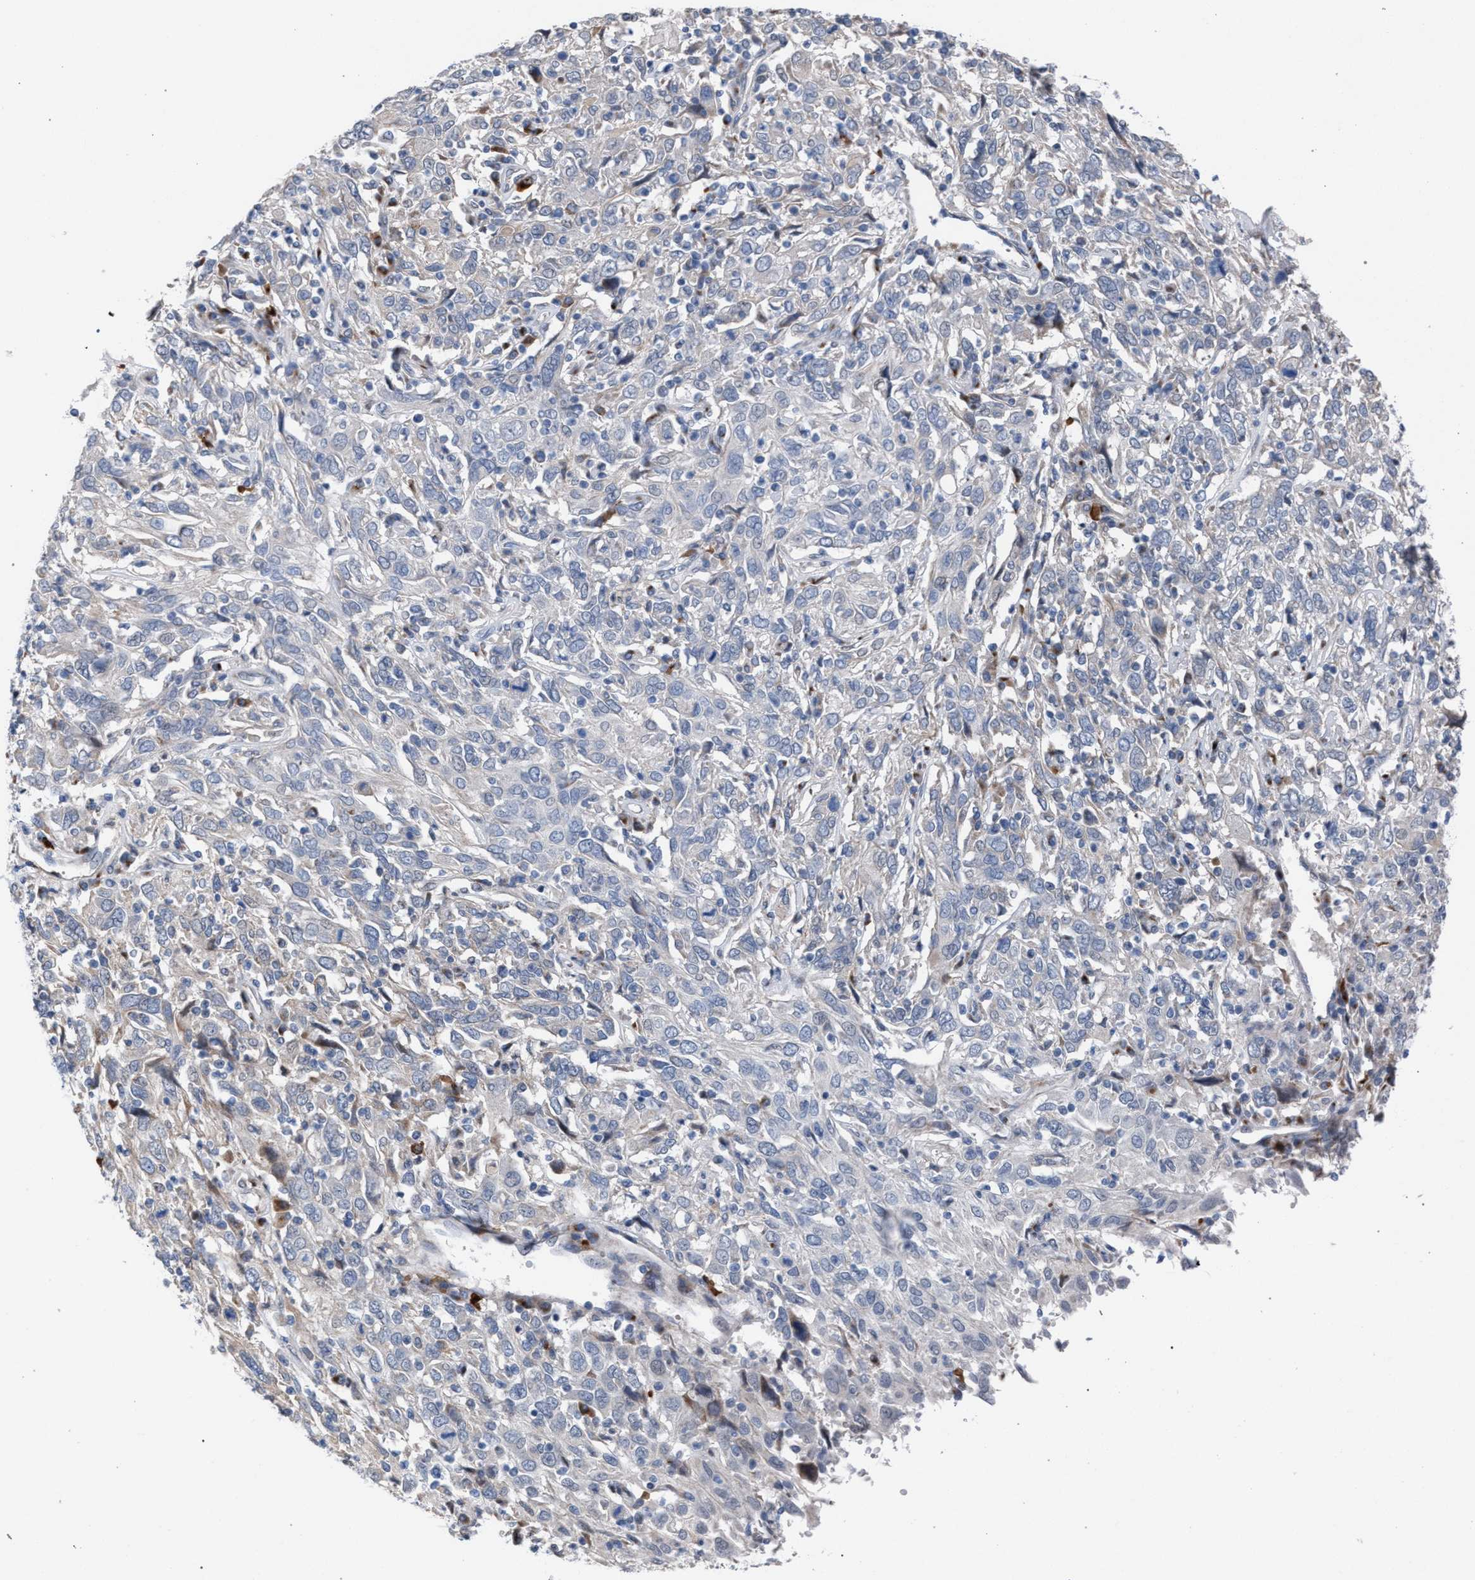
{"staining": {"intensity": "negative", "quantity": "none", "location": "none"}, "tissue": "cervical cancer", "cell_type": "Tumor cells", "image_type": "cancer", "snomed": [{"axis": "morphology", "description": "Squamous cell carcinoma, NOS"}, {"axis": "topography", "description": "Cervix"}], "caption": "Tumor cells show no significant protein expression in cervical cancer.", "gene": "RNF135", "patient": {"sex": "female", "age": 46}}